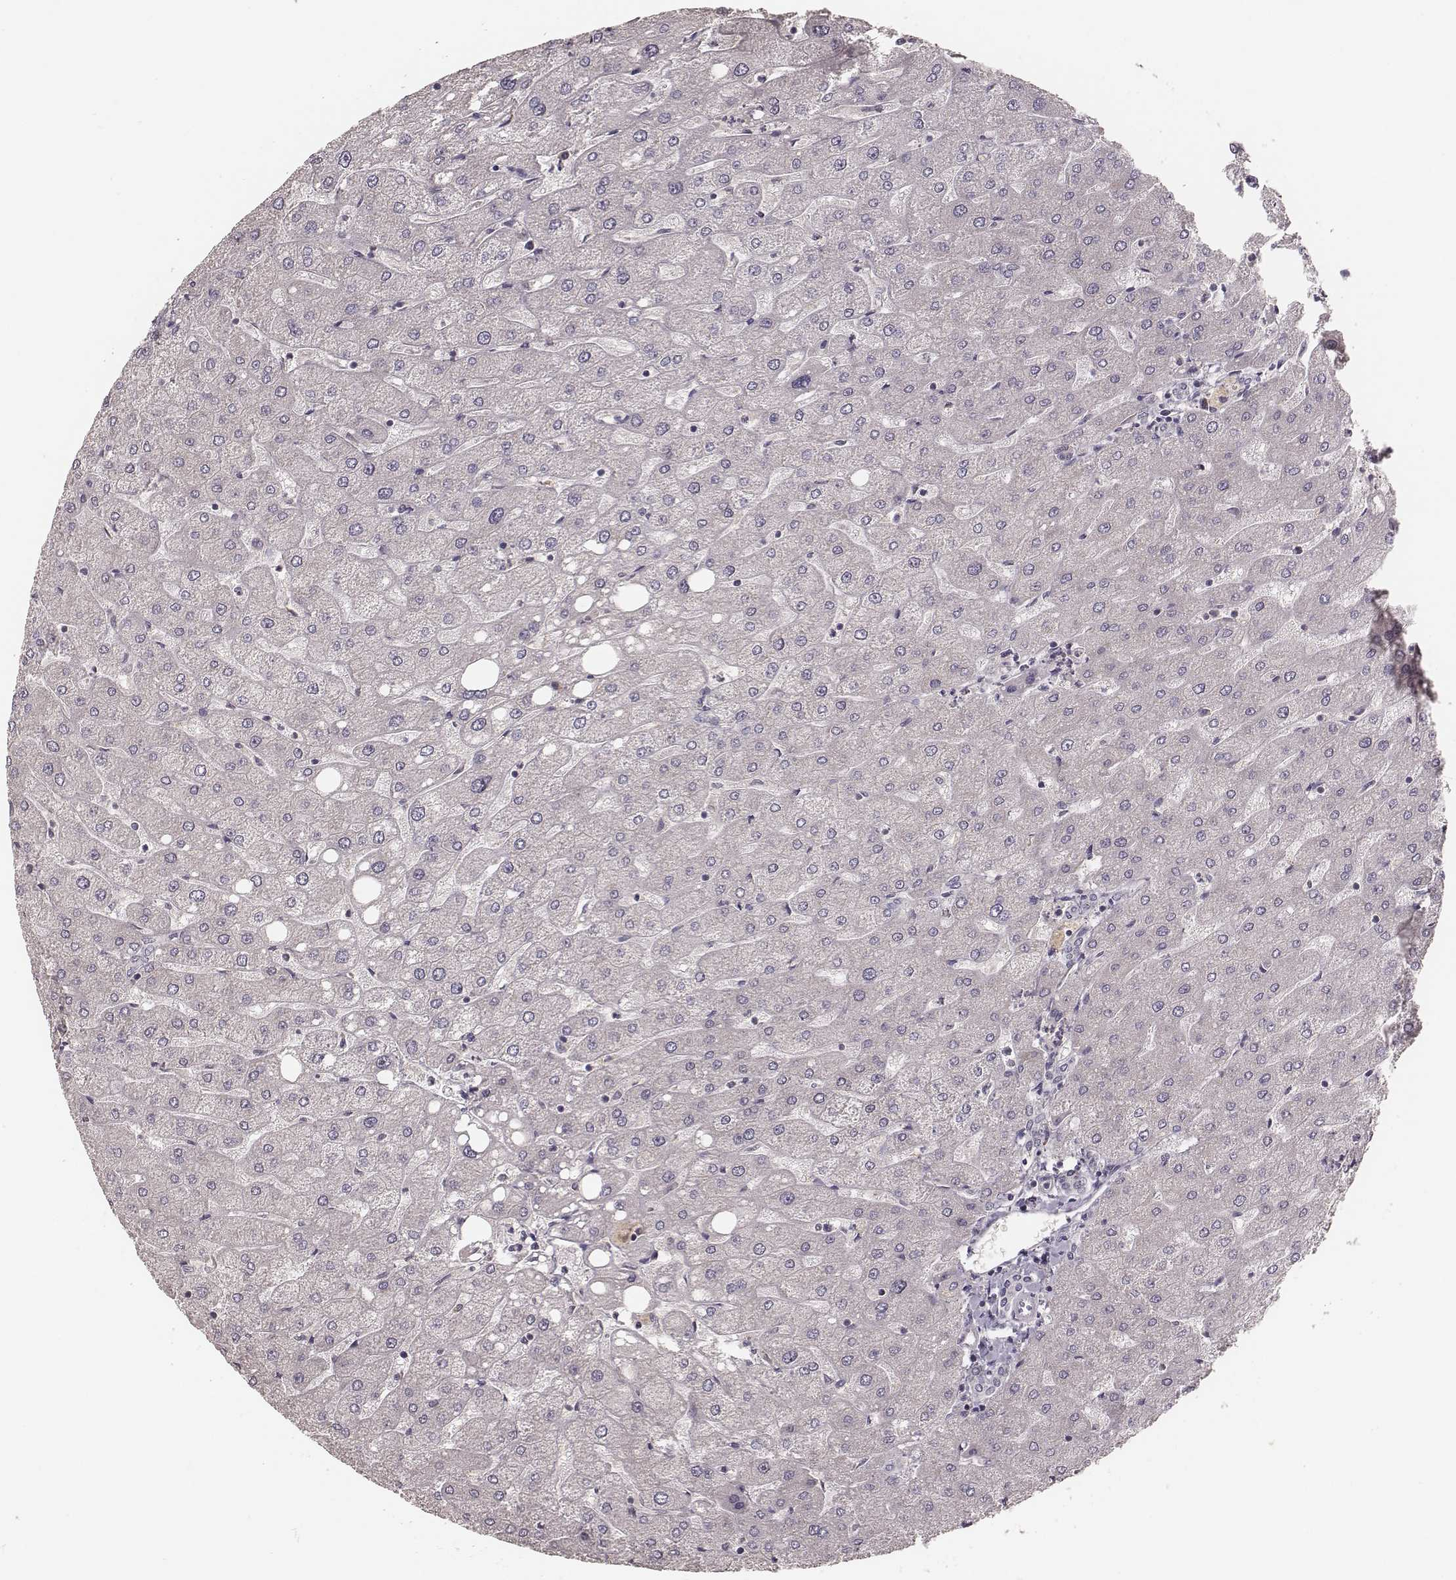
{"staining": {"intensity": "negative", "quantity": "none", "location": "none"}, "tissue": "liver", "cell_type": "Cholangiocytes", "image_type": "normal", "snomed": [{"axis": "morphology", "description": "Normal tissue, NOS"}, {"axis": "topography", "description": "Liver"}], "caption": "This image is of unremarkable liver stained with IHC to label a protein in brown with the nuclei are counter-stained blue. There is no positivity in cholangiocytes.", "gene": "CARS1", "patient": {"sex": "male", "age": 67}}